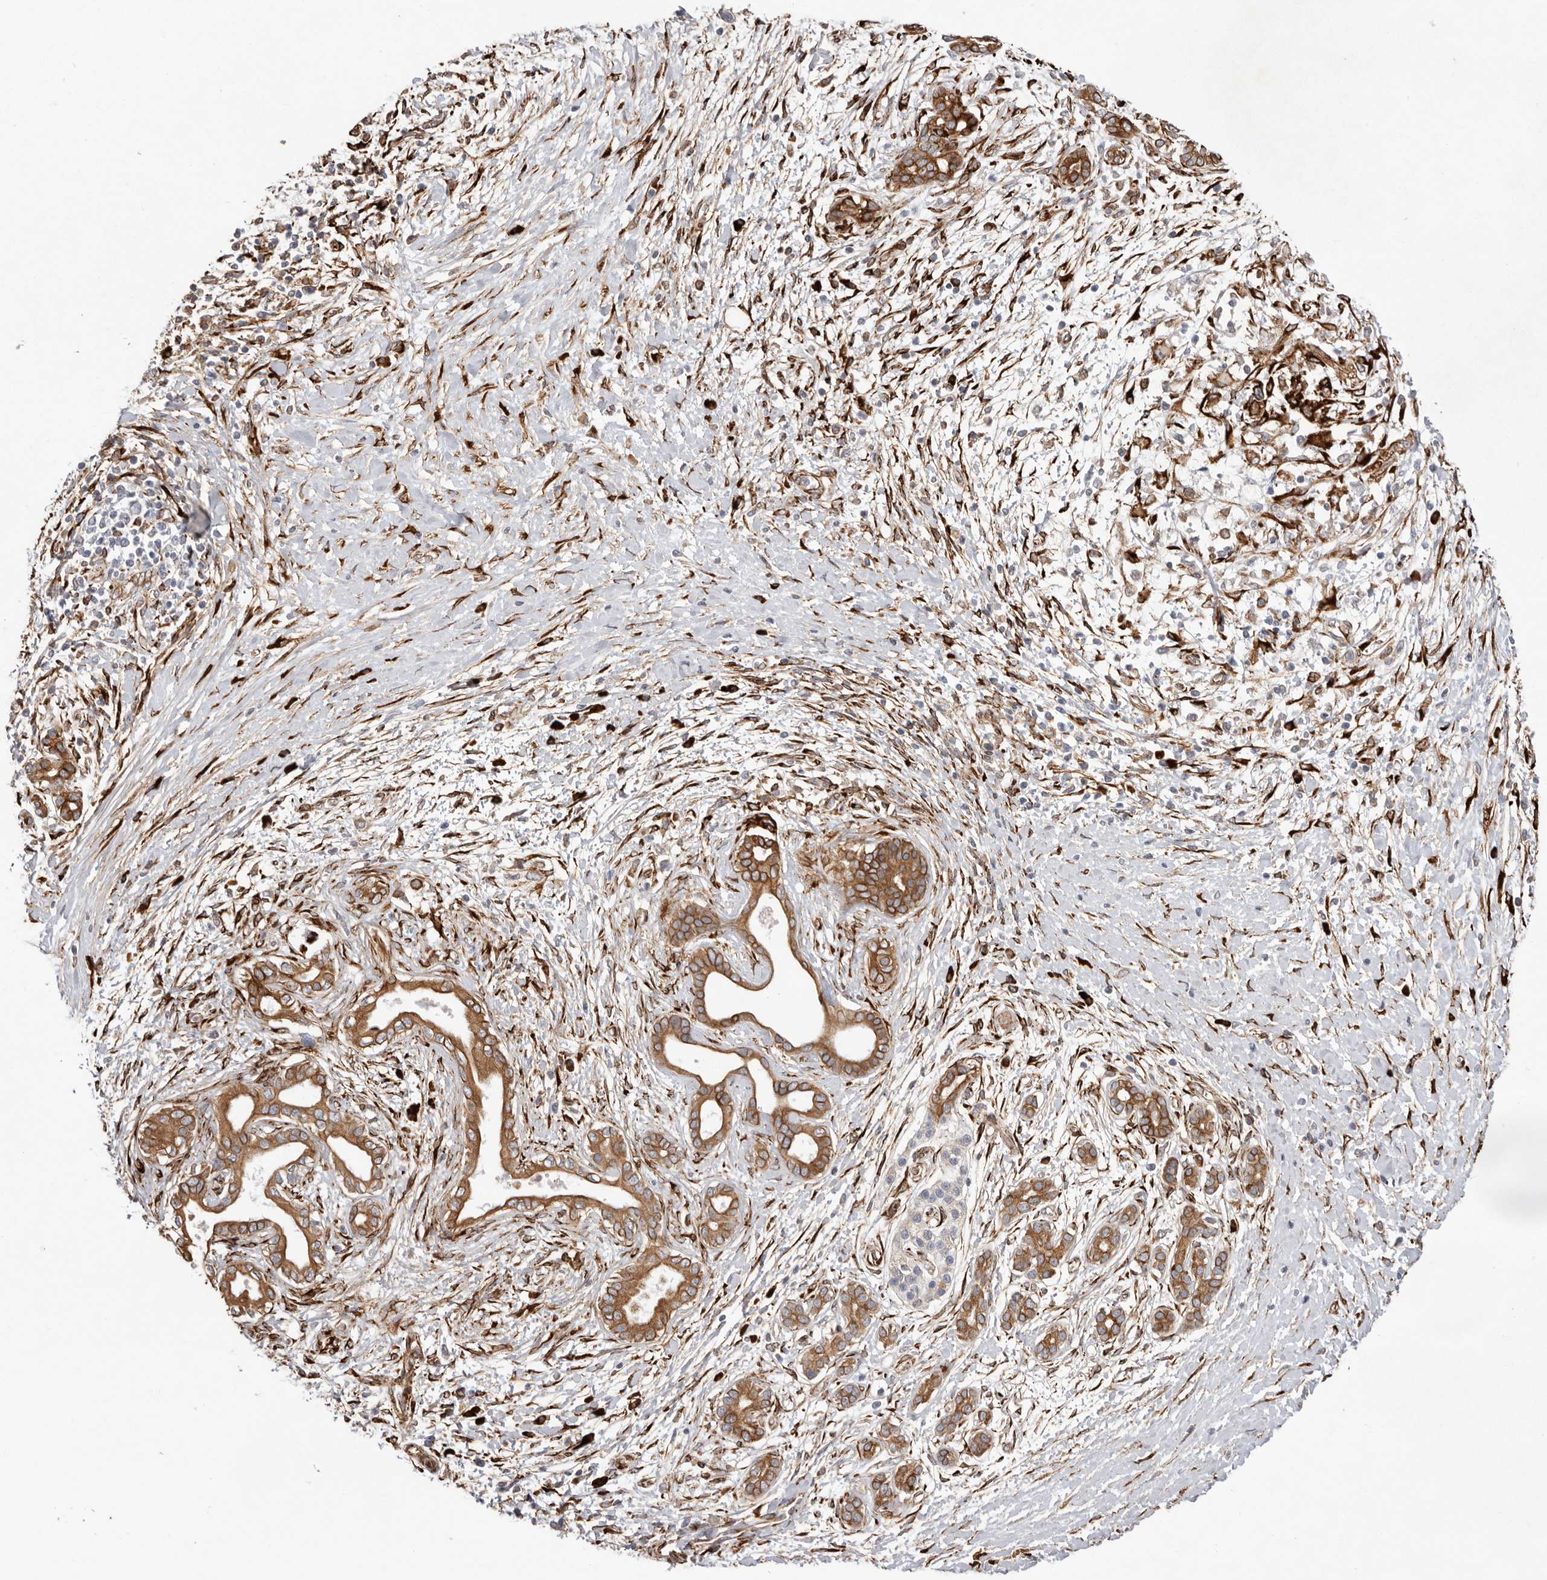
{"staining": {"intensity": "moderate", "quantity": ">75%", "location": "cytoplasmic/membranous"}, "tissue": "pancreatic cancer", "cell_type": "Tumor cells", "image_type": "cancer", "snomed": [{"axis": "morphology", "description": "Adenocarcinoma, NOS"}, {"axis": "topography", "description": "Pancreas"}], "caption": "Moderate cytoplasmic/membranous protein positivity is identified in about >75% of tumor cells in pancreatic cancer (adenocarcinoma).", "gene": "WDTC1", "patient": {"sex": "male", "age": 58}}